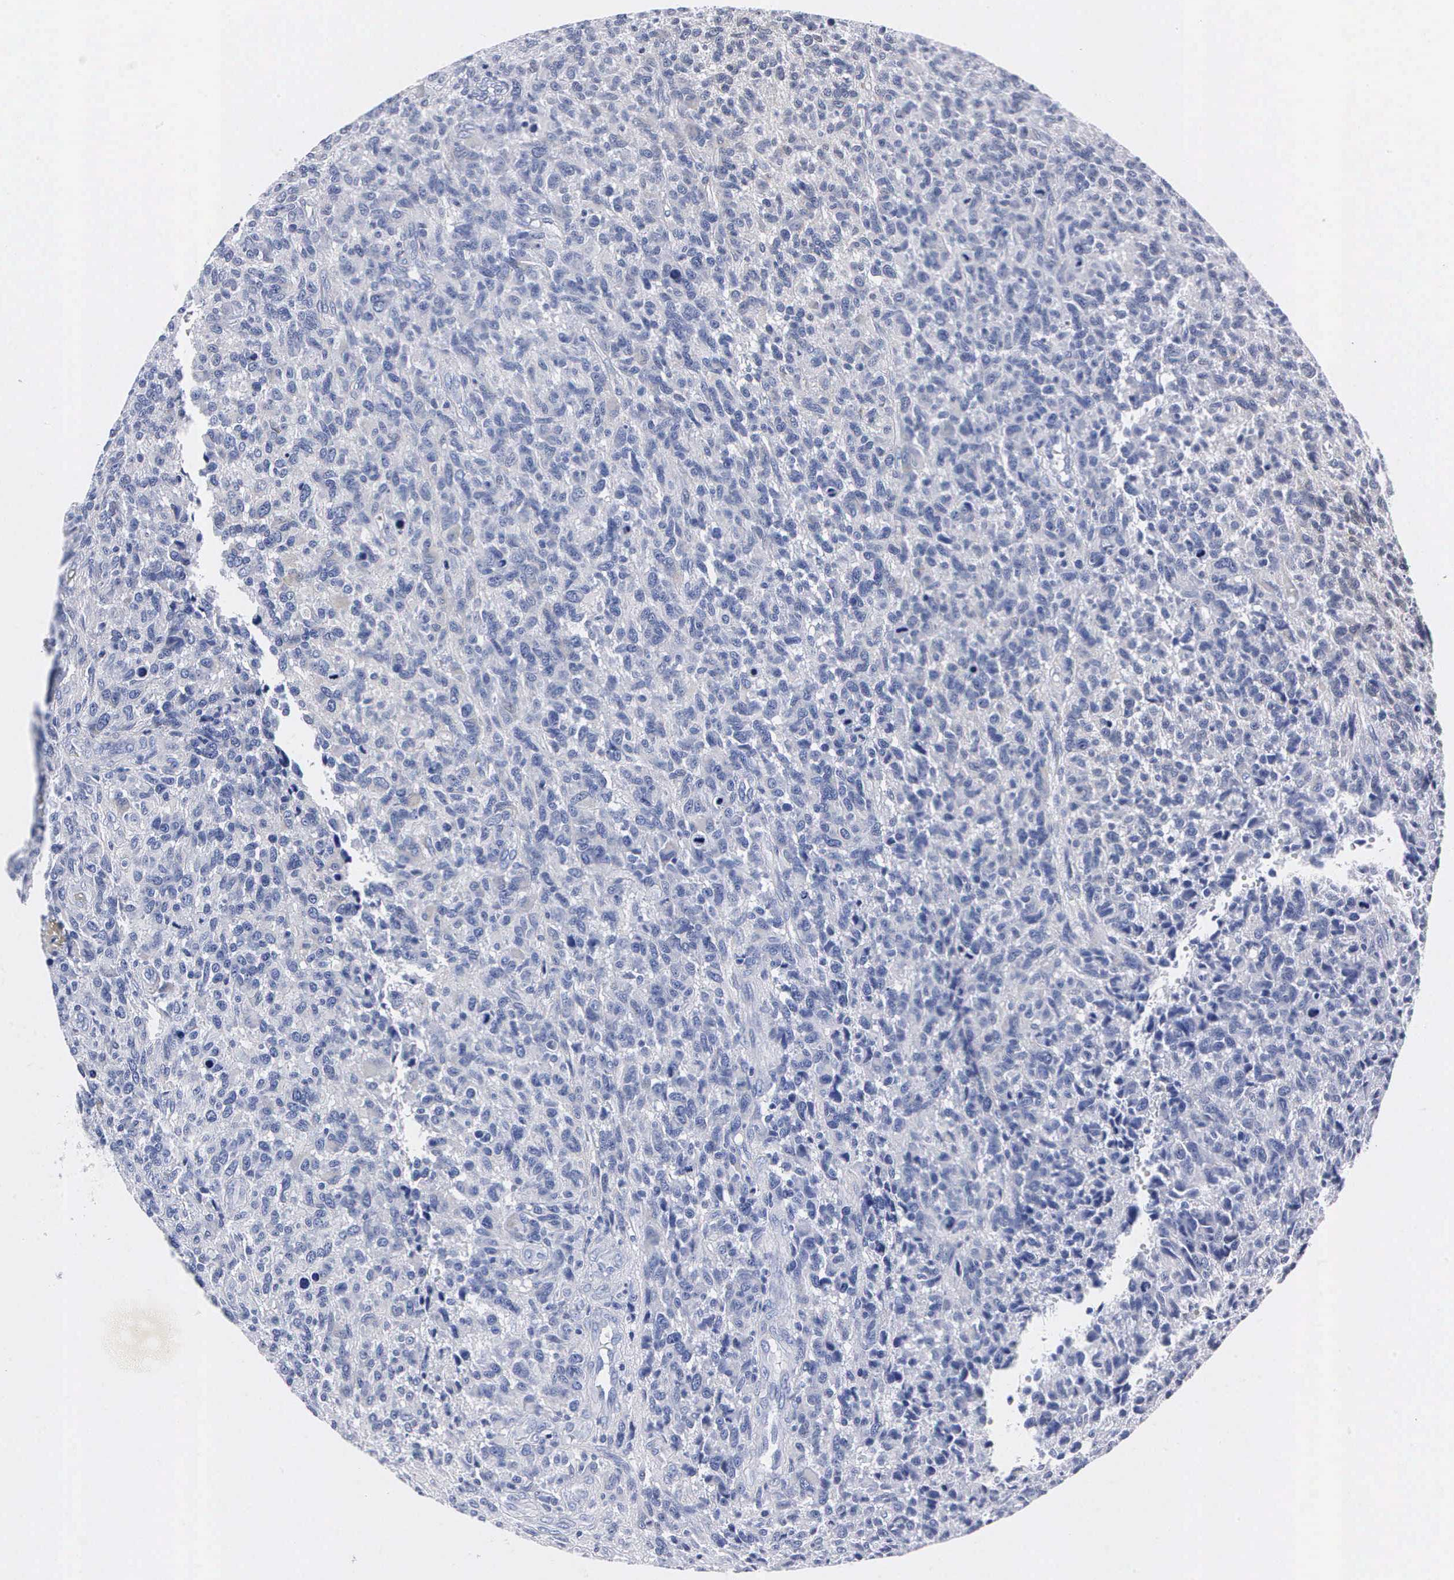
{"staining": {"intensity": "negative", "quantity": "none", "location": "none"}, "tissue": "glioma", "cell_type": "Tumor cells", "image_type": "cancer", "snomed": [{"axis": "morphology", "description": "Glioma, malignant, High grade"}, {"axis": "topography", "description": "Brain"}], "caption": "This image is of glioma stained with immunohistochemistry to label a protein in brown with the nuclei are counter-stained blue. There is no expression in tumor cells. (DAB IHC visualized using brightfield microscopy, high magnification).", "gene": "ENO2", "patient": {"sex": "male", "age": 77}}